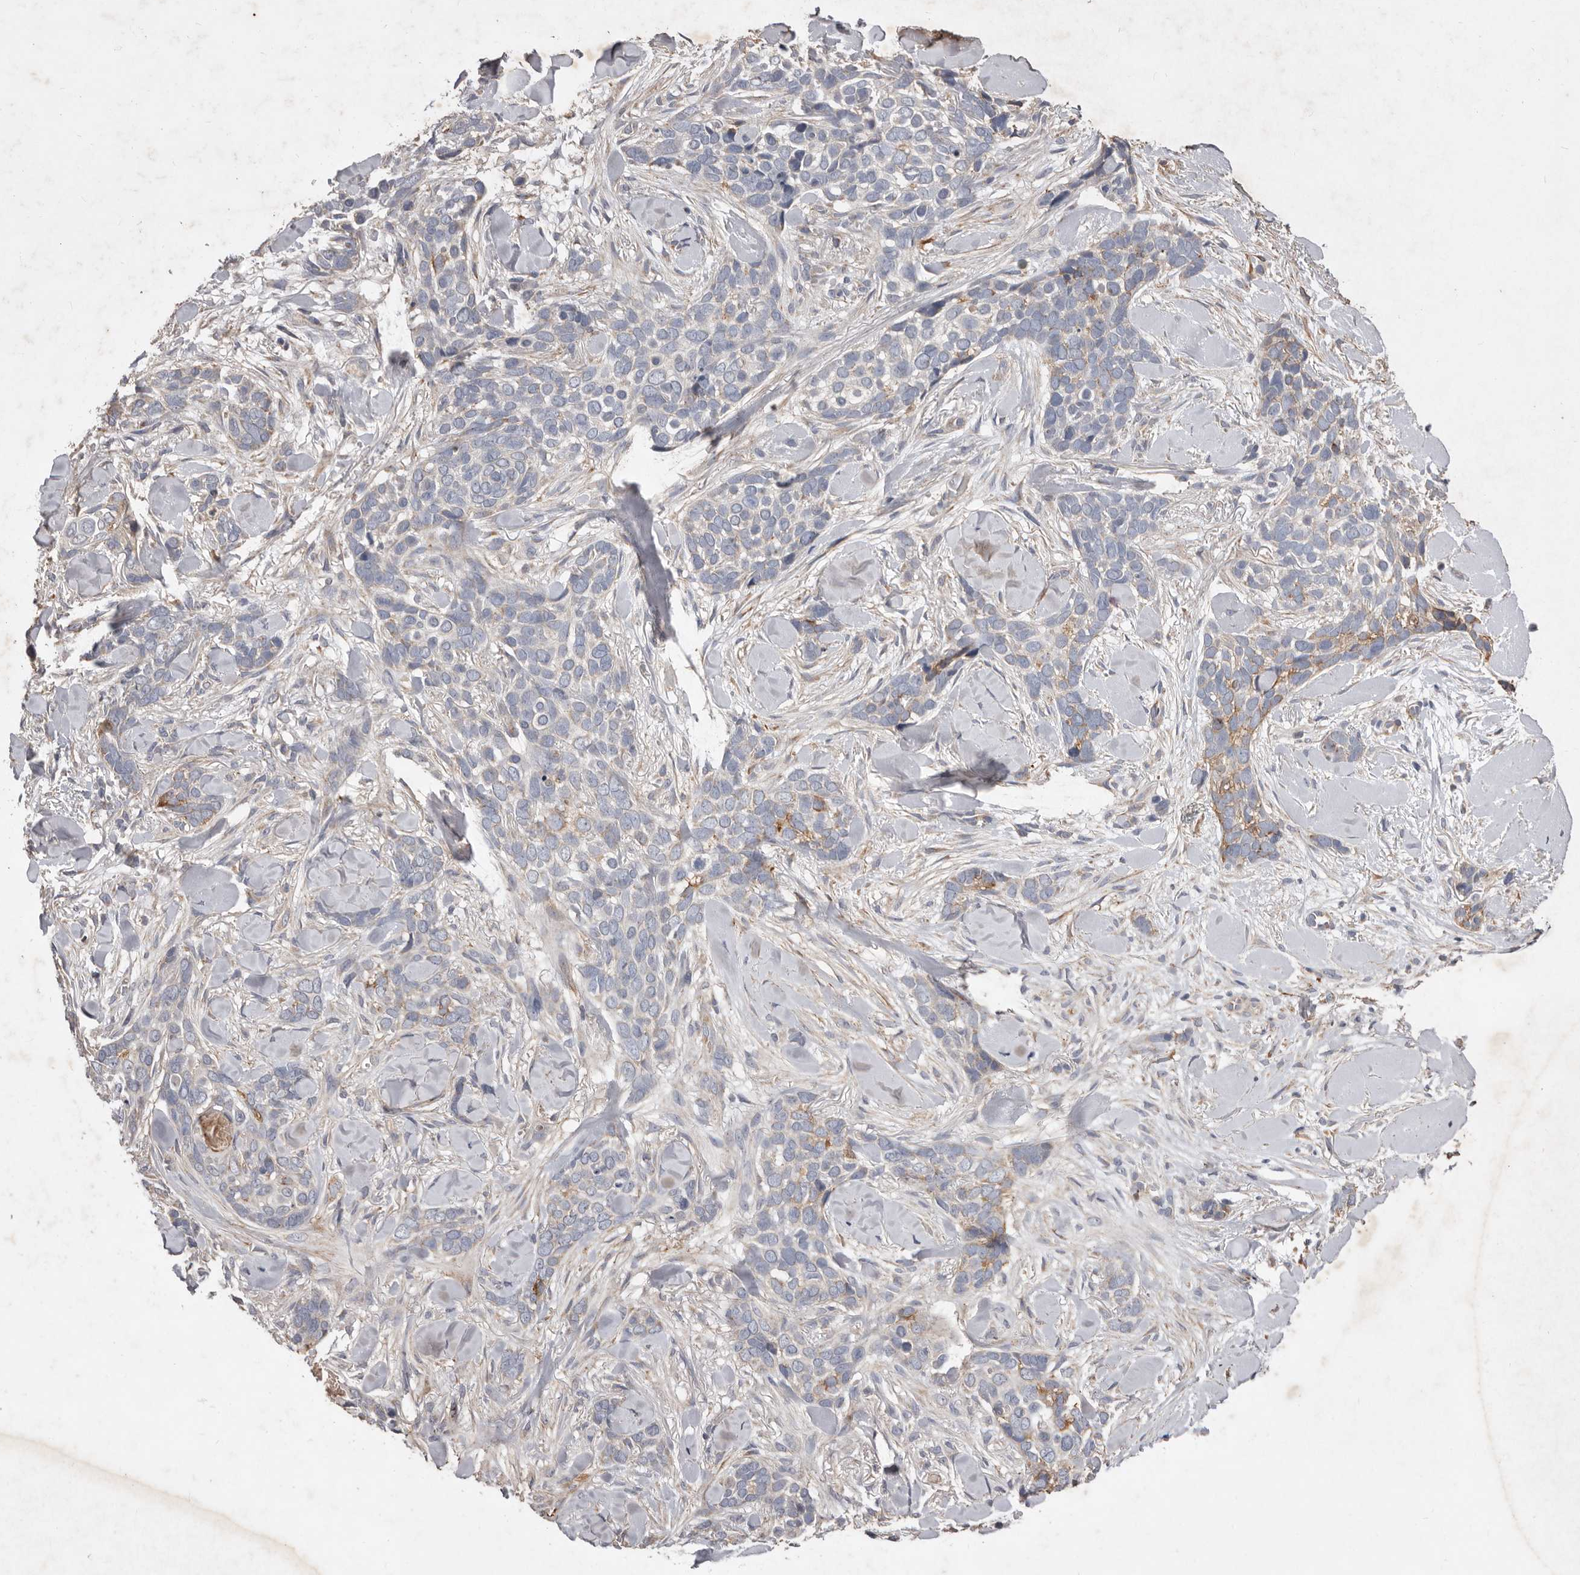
{"staining": {"intensity": "weak", "quantity": "<25%", "location": "cytoplasmic/membranous"}, "tissue": "skin cancer", "cell_type": "Tumor cells", "image_type": "cancer", "snomed": [{"axis": "morphology", "description": "Basal cell carcinoma"}, {"axis": "topography", "description": "Skin"}], "caption": "Skin cancer was stained to show a protein in brown. There is no significant expression in tumor cells.", "gene": "CXCL14", "patient": {"sex": "female", "age": 82}}